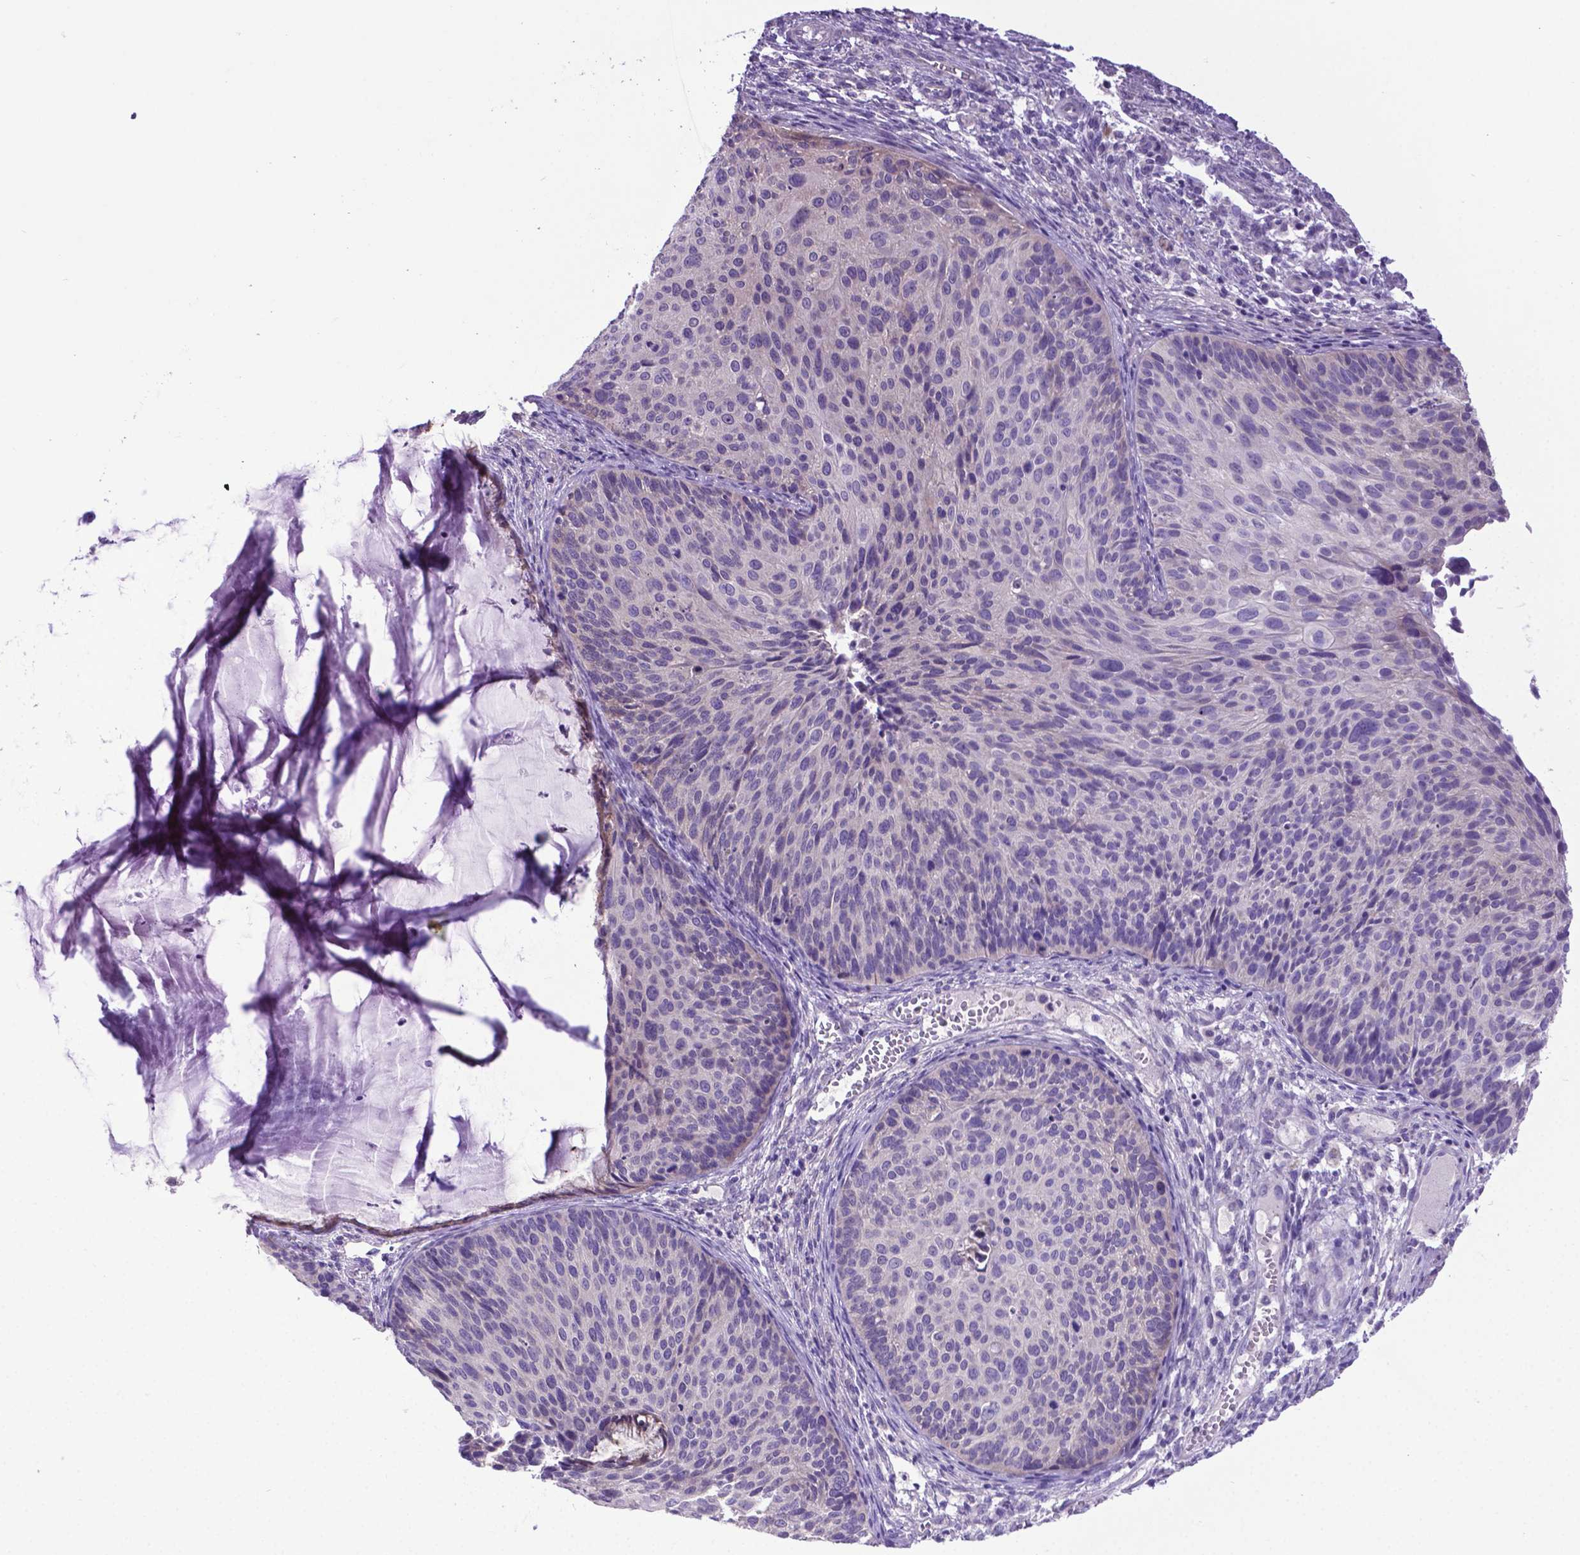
{"staining": {"intensity": "negative", "quantity": "none", "location": "none"}, "tissue": "cervical cancer", "cell_type": "Tumor cells", "image_type": "cancer", "snomed": [{"axis": "morphology", "description": "Squamous cell carcinoma, NOS"}, {"axis": "topography", "description": "Cervix"}], "caption": "Tumor cells show no significant positivity in cervical cancer.", "gene": "ADRA2B", "patient": {"sex": "female", "age": 36}}